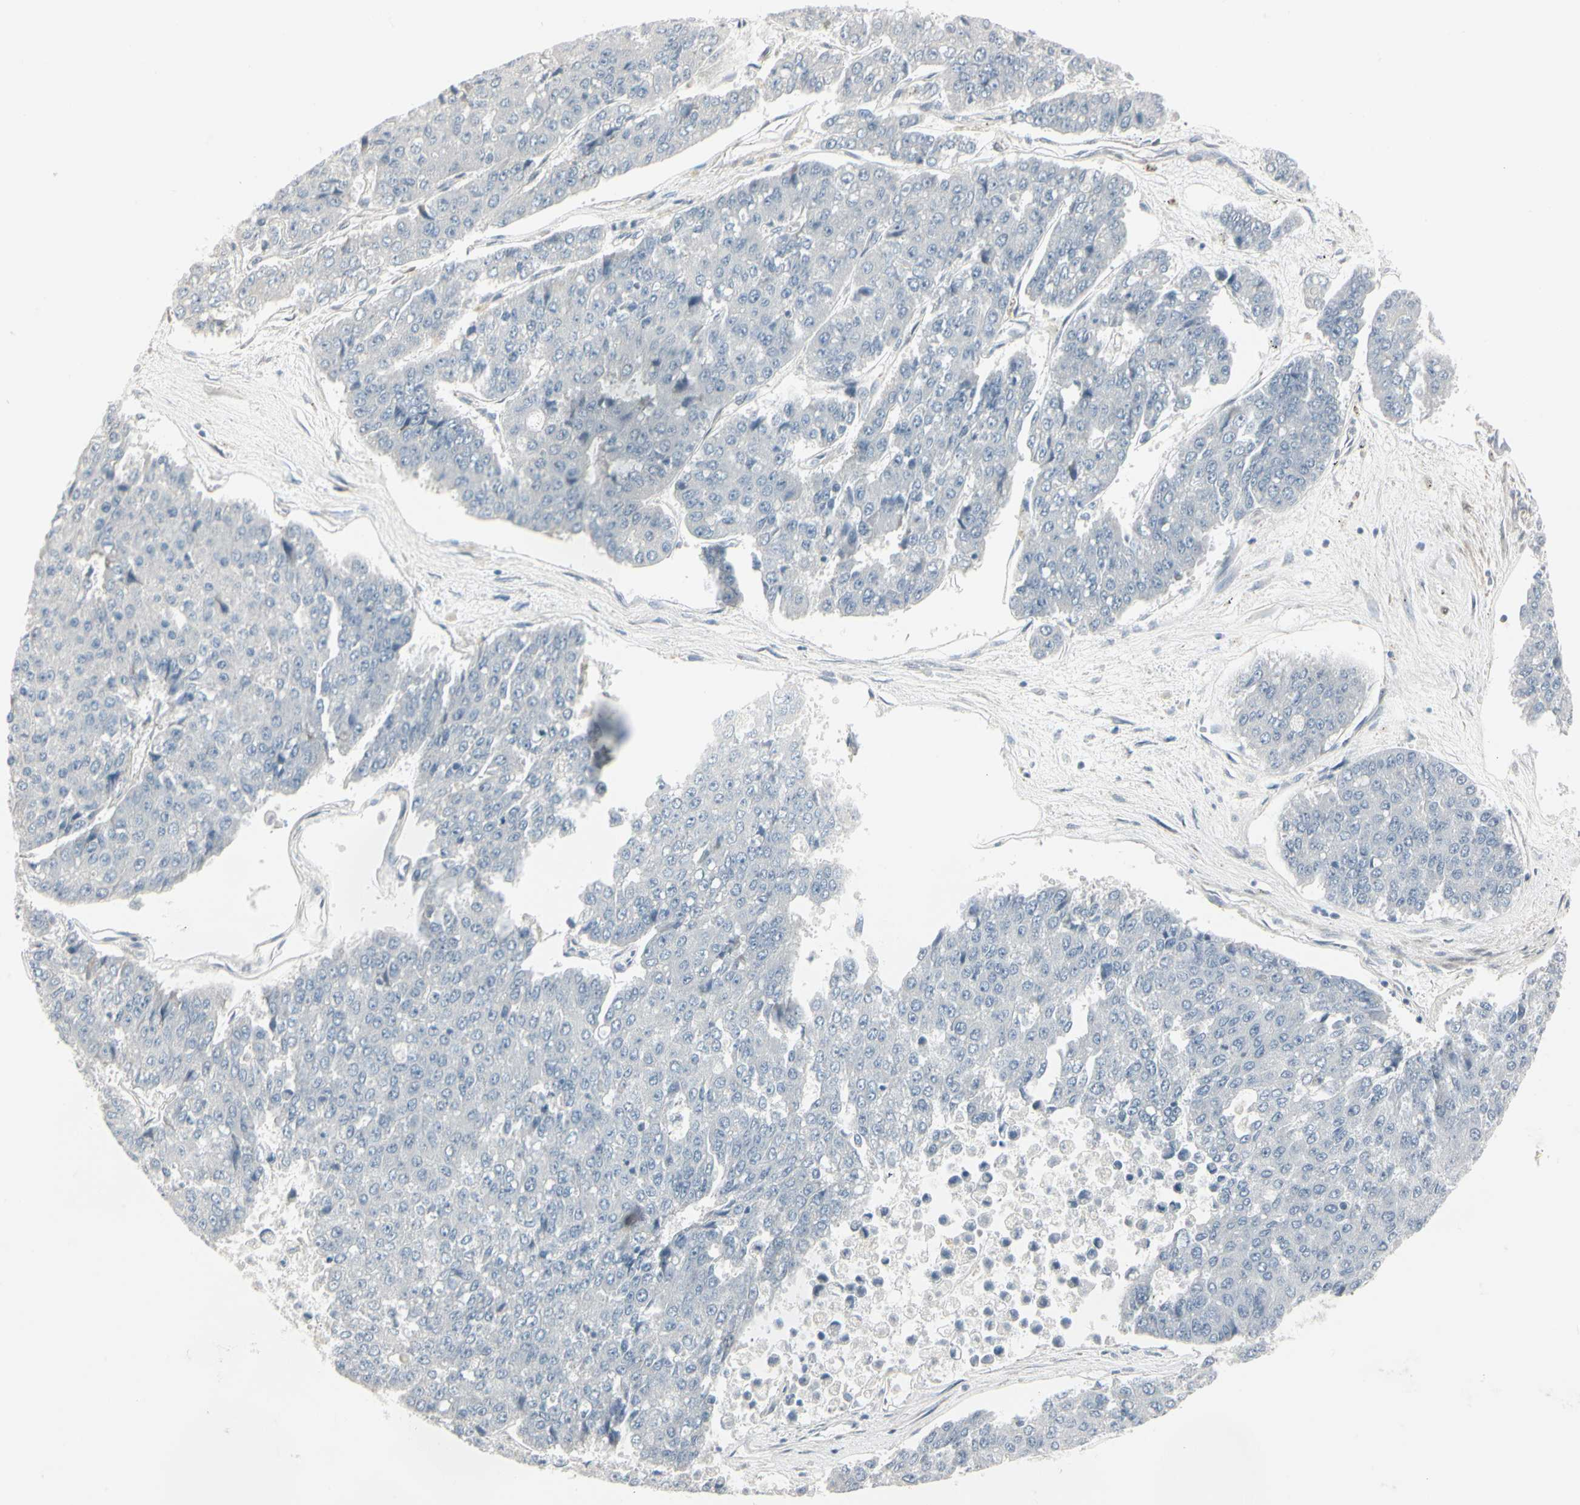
{"staining": {"intensity": "negative", "quantity": "none", "location": "none"}, "tissue": "pancreatic cancer", "cell_type": "Tumor cells", "image_type": "cancer", "snomed": [{"axis": "morphology", "description": "Adenocarcinoma, NOS"}, {"axis": "topography", "description": "Pancreas"}], "caption": "Image shows no significant protein positivity in tumor cells of pancreatic cancer.", "gene": "DMPK", "patient": {"sex": "male", "age": 50}}